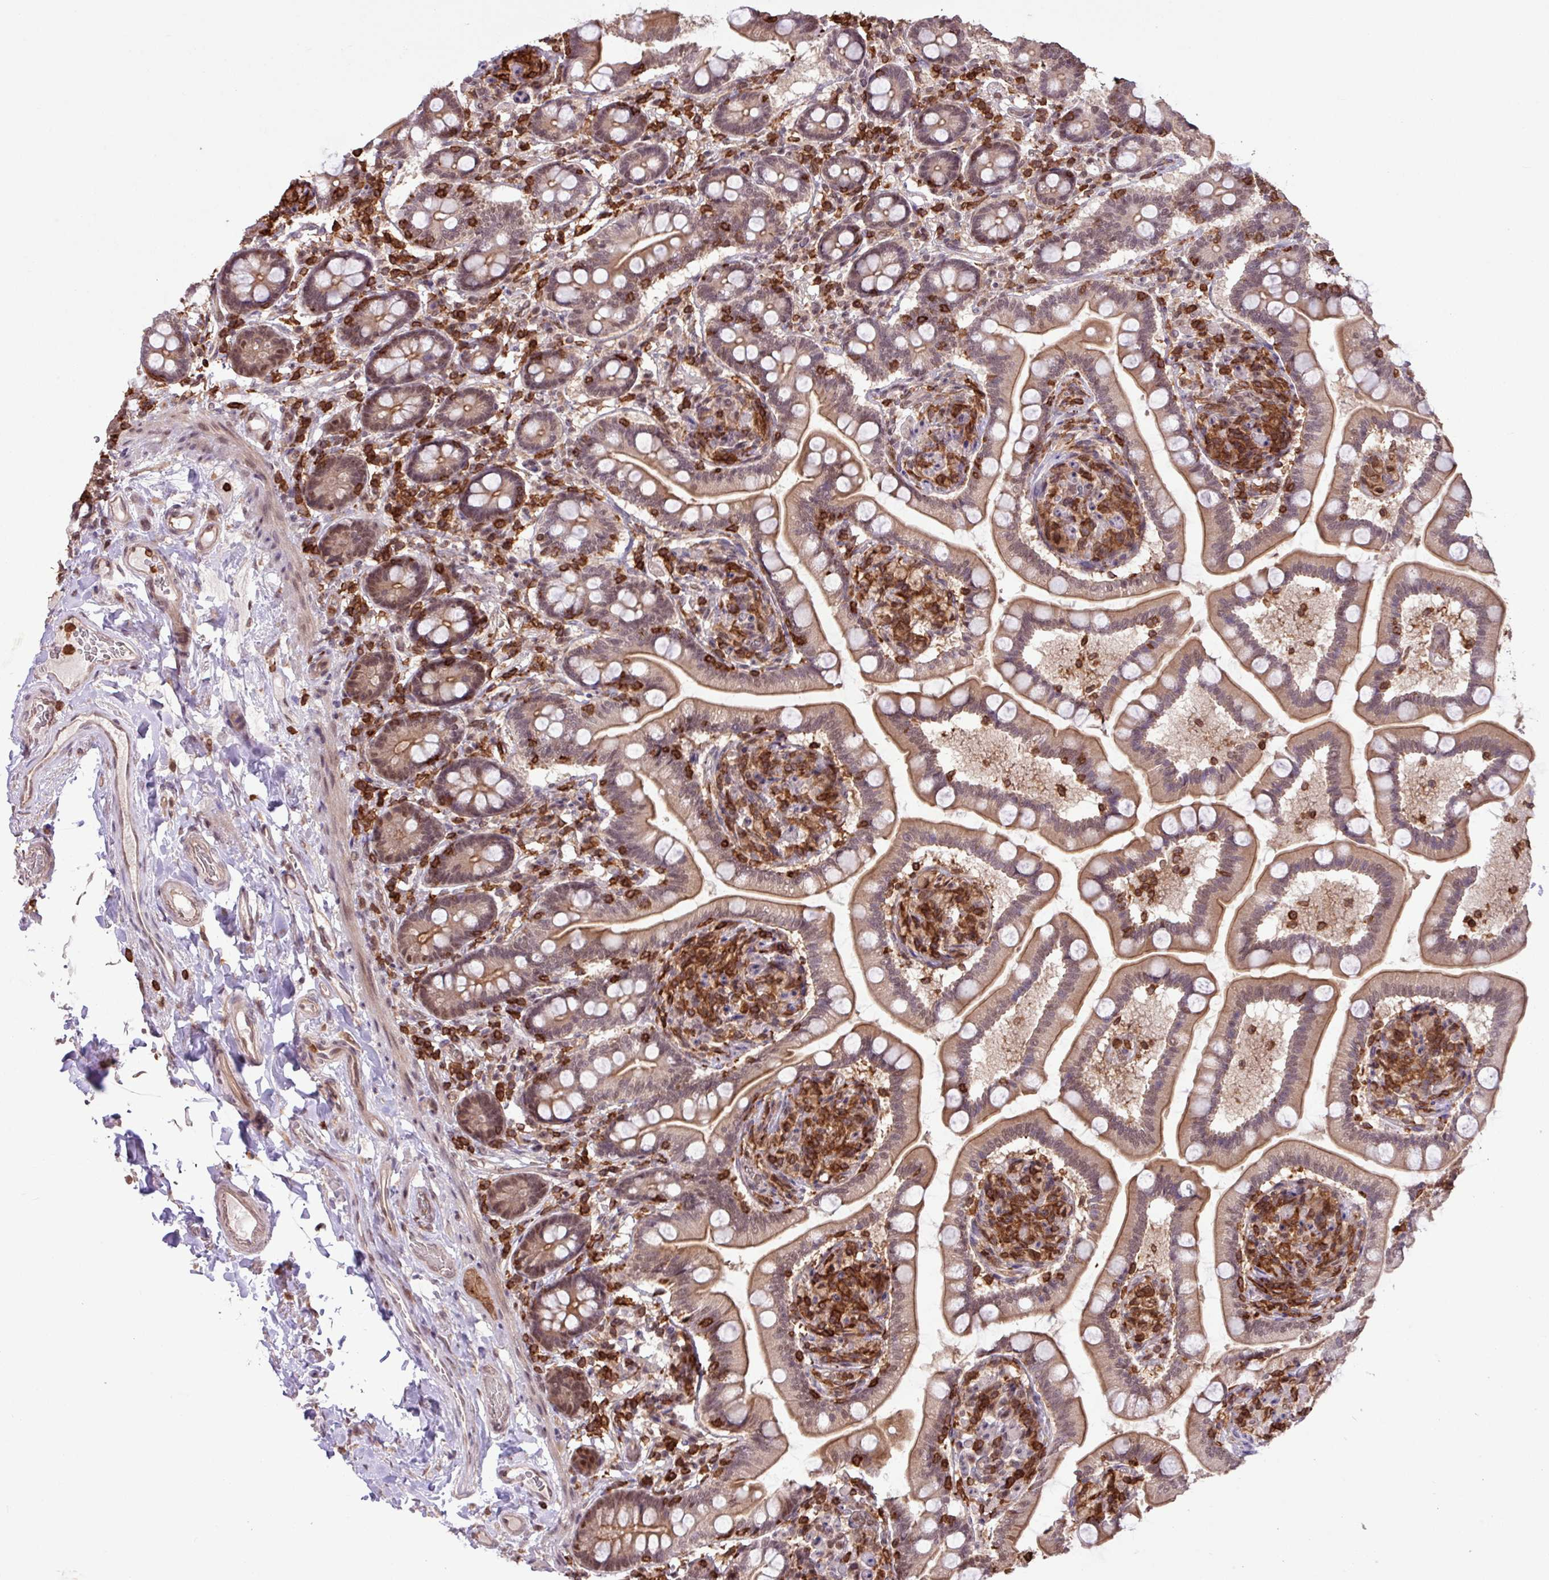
{"staining": {"intensity": "moderate", "quantity": ">75%", "location": "cytoplasmic/membranous,nuclear"}, "tissue": "small intestine", "cell_type": "Glandular cells", "image_type": "normal", "snomed": [{"axis": "morphology", "description": "Normal tissue, NOS"}, {"axis": "topography", "description": "Small intestine"}], "caption": "DAB immunohistochemical staining of unremarkable small intestine reveals moderate cytoplasmic/membranous,nuclear protein positivity in approximately >75% of glandular cells. The staining was performed using DAB (3,3'-diaminobenzidine) to visualize the protein expression in brown, while the nuclei were stained in blue with hematoxylin (Magnification: 20x).", "gene": "GON7", "patient": {"sex": "female", "age": 64}}